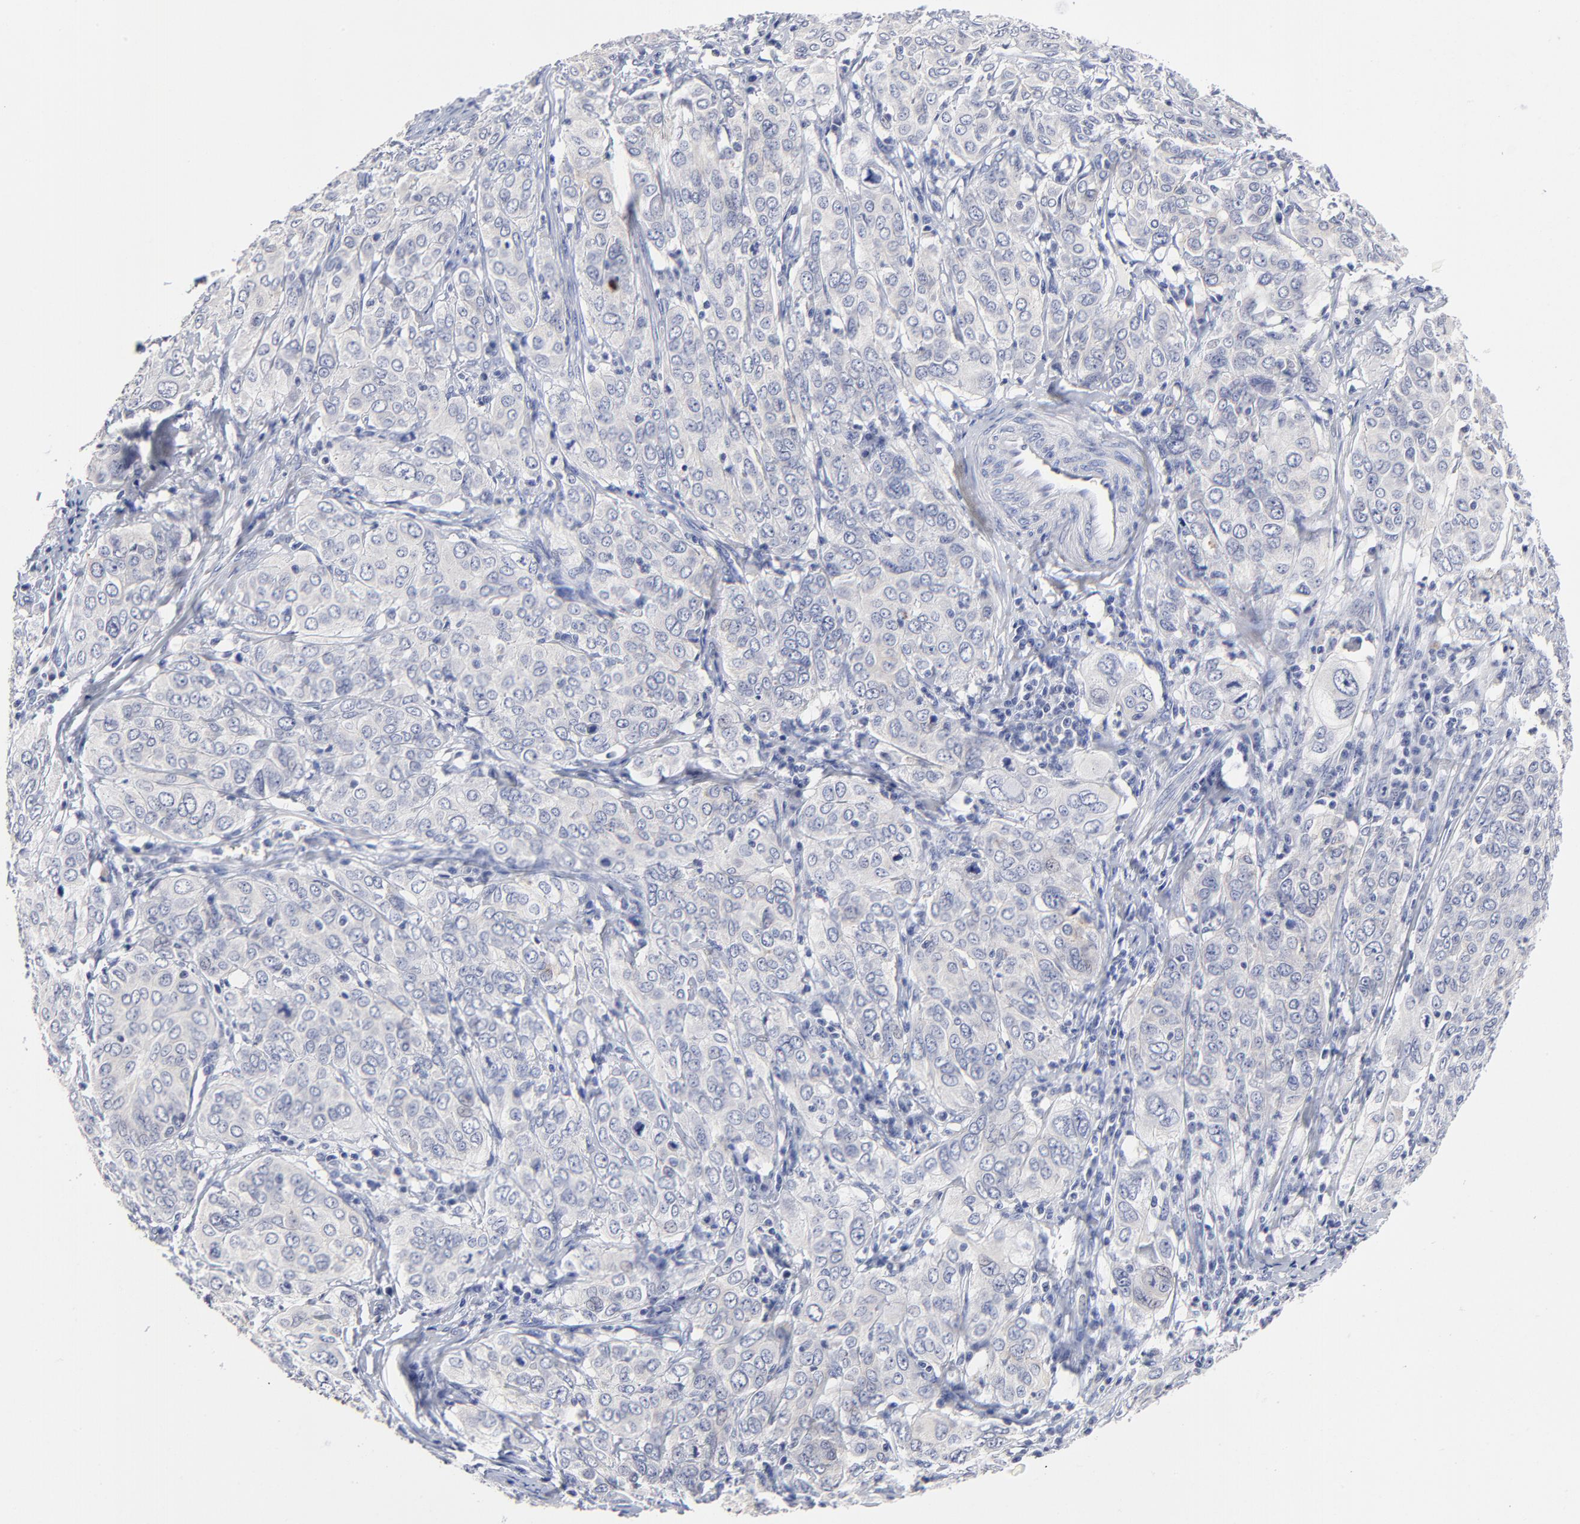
{"staining": {"intensity": "negative", "quantity": "none", "location": "none"}, "tissue": "cervical cancer", "cell_type": "Tumor cells", "image_type": "cancer", "snomed": [{"axis": "morphology", "description": "Squamous cell carcinoma, NOS"}, {"axis": "topography", "description": "Cervix"}], "caption": "An immunohistochemistry image of cervical cancer (squamous cell carcinoma) is shown. There is no staining in tumor cells of cervical cancer (squamous cell carcinoma).", "gene": "CXADR", "patient": {"sex": "female", "age": 38}}